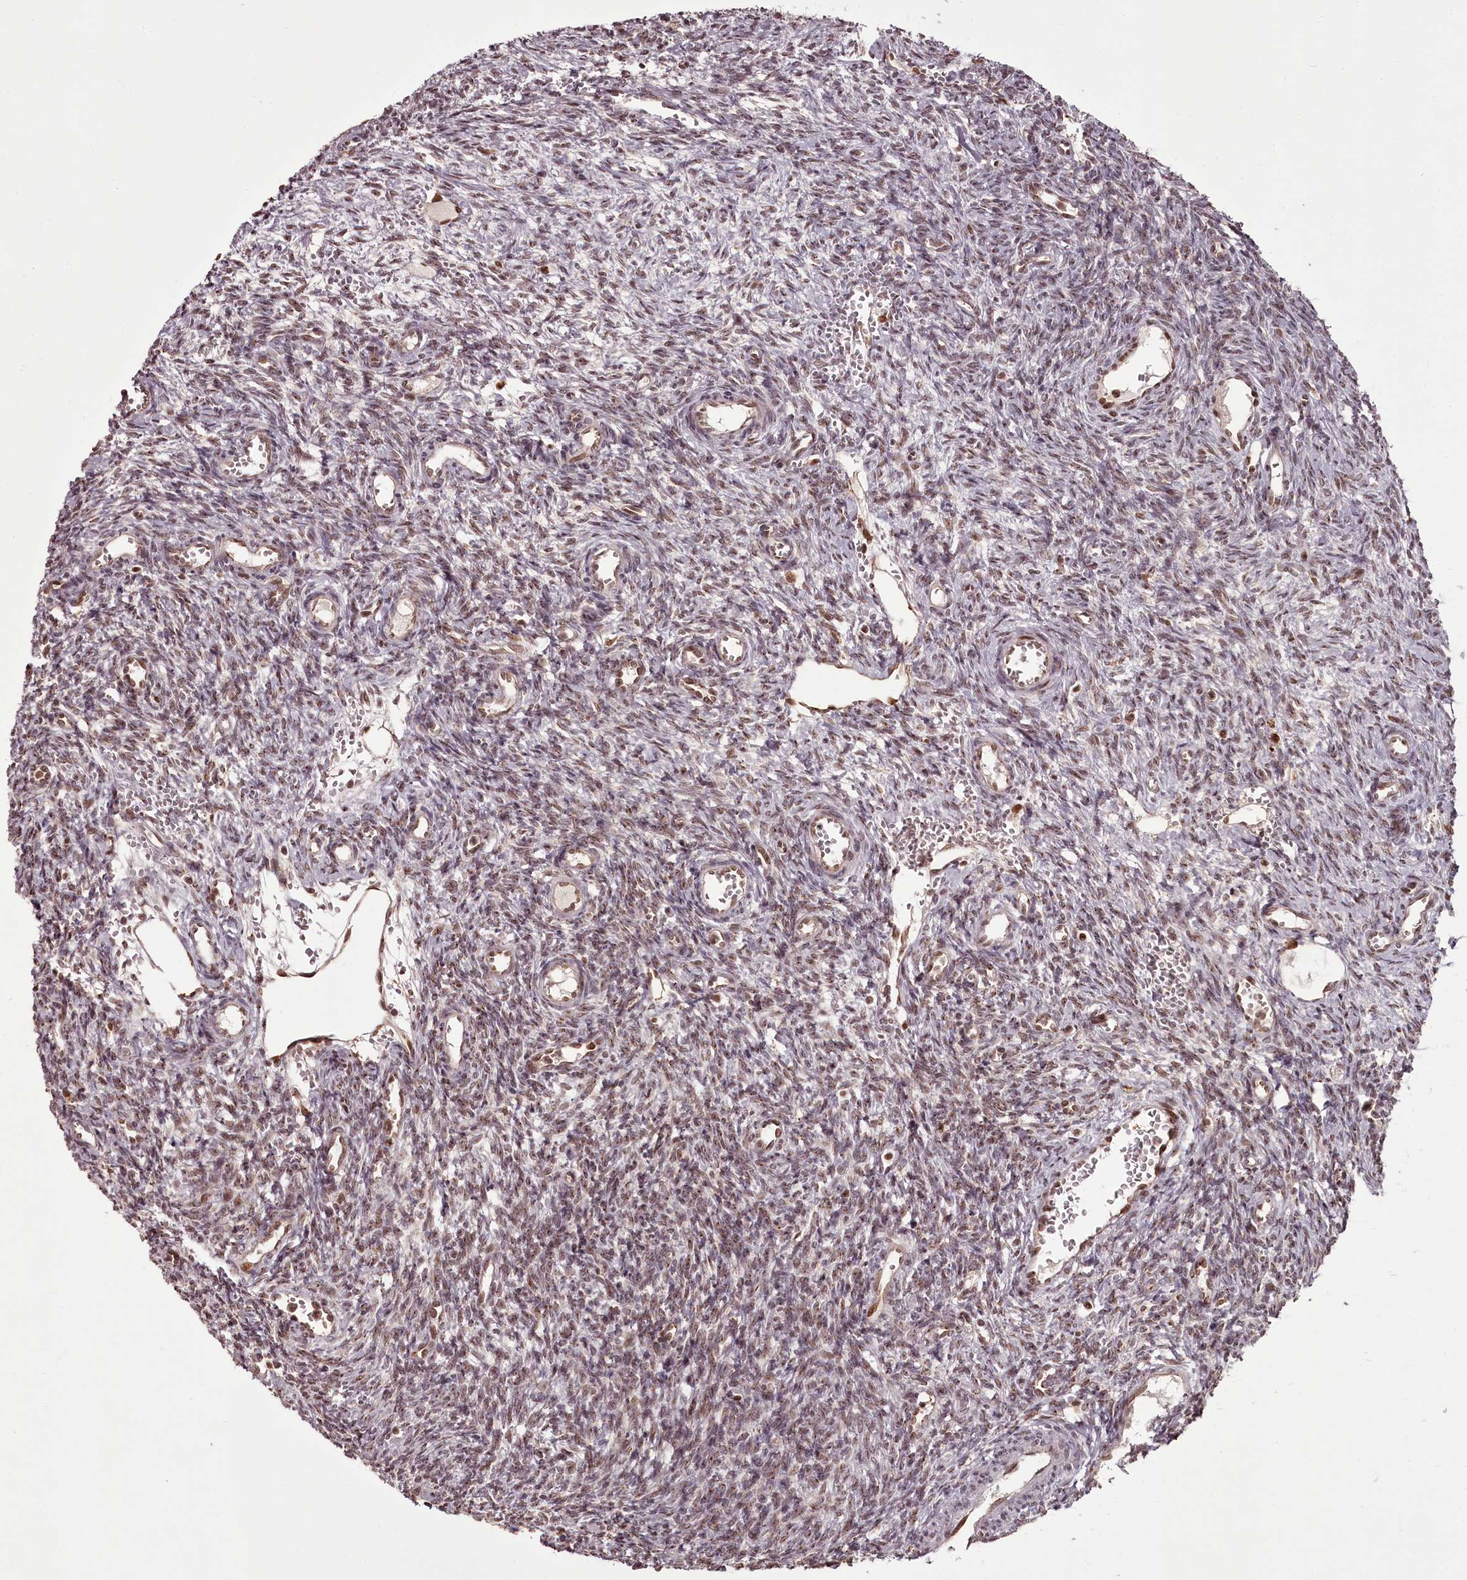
{"staining": {"intensity": "moderate", "quantity": ">75%", "location": "nuclear"}, "tissue": "ovary", "cell_type": "Ovarian stroma cells", "image_type": "normal", "snomed": [{"axis": "morphology", "description": "Normal tissue, NOS"}, {"axis": "topography", "description": "Ovary"}], "caption": "Protein expression analysis of benign ovary reveals moderate nuclear expression in approximately >75% of ovarian stroma cells.", "gene": "CEP83", "patient": {"sex": "female", "age": 39}}